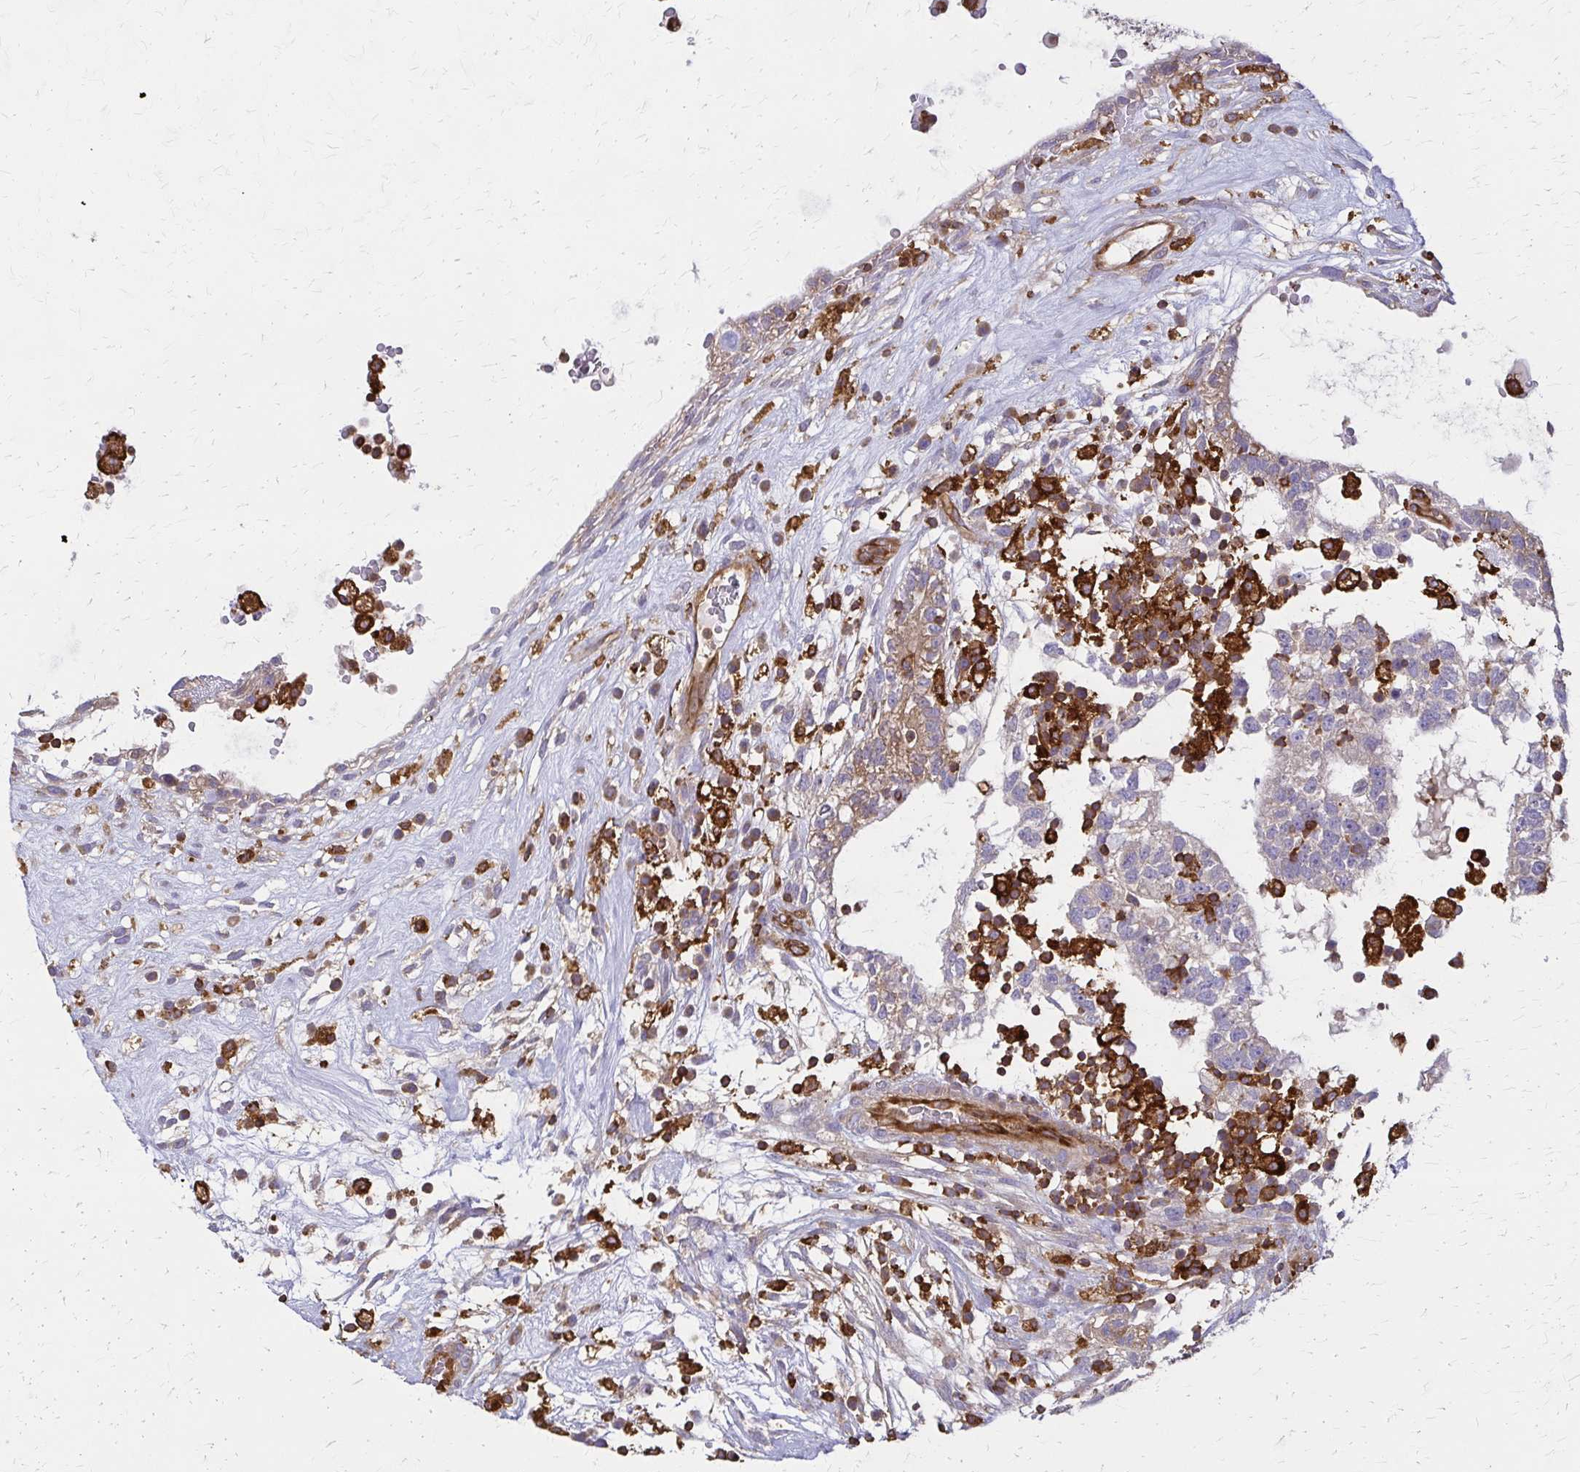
{"staining": {"intensity": "weak", "quantity": "25%-75%", "location": "cytoplasmic/membranous"}, "tissue": "testis cancer", "cell_type": "Tumor cells", "image_type": "cancer", "snomed": [{"axis": "morphology", "description": "Carcinoma, Embryonal, NOS"}, {"axis": "topography", "description": "Testis"}], "caption": "The micrograph exhibits staining of embryonal carcinoma (testis), revealing weak cytoplasmic/membranous protein expression (brown color) within tumor cells.", "gene": "WASF2", "patient": {"sex": "male", "age": 32}}